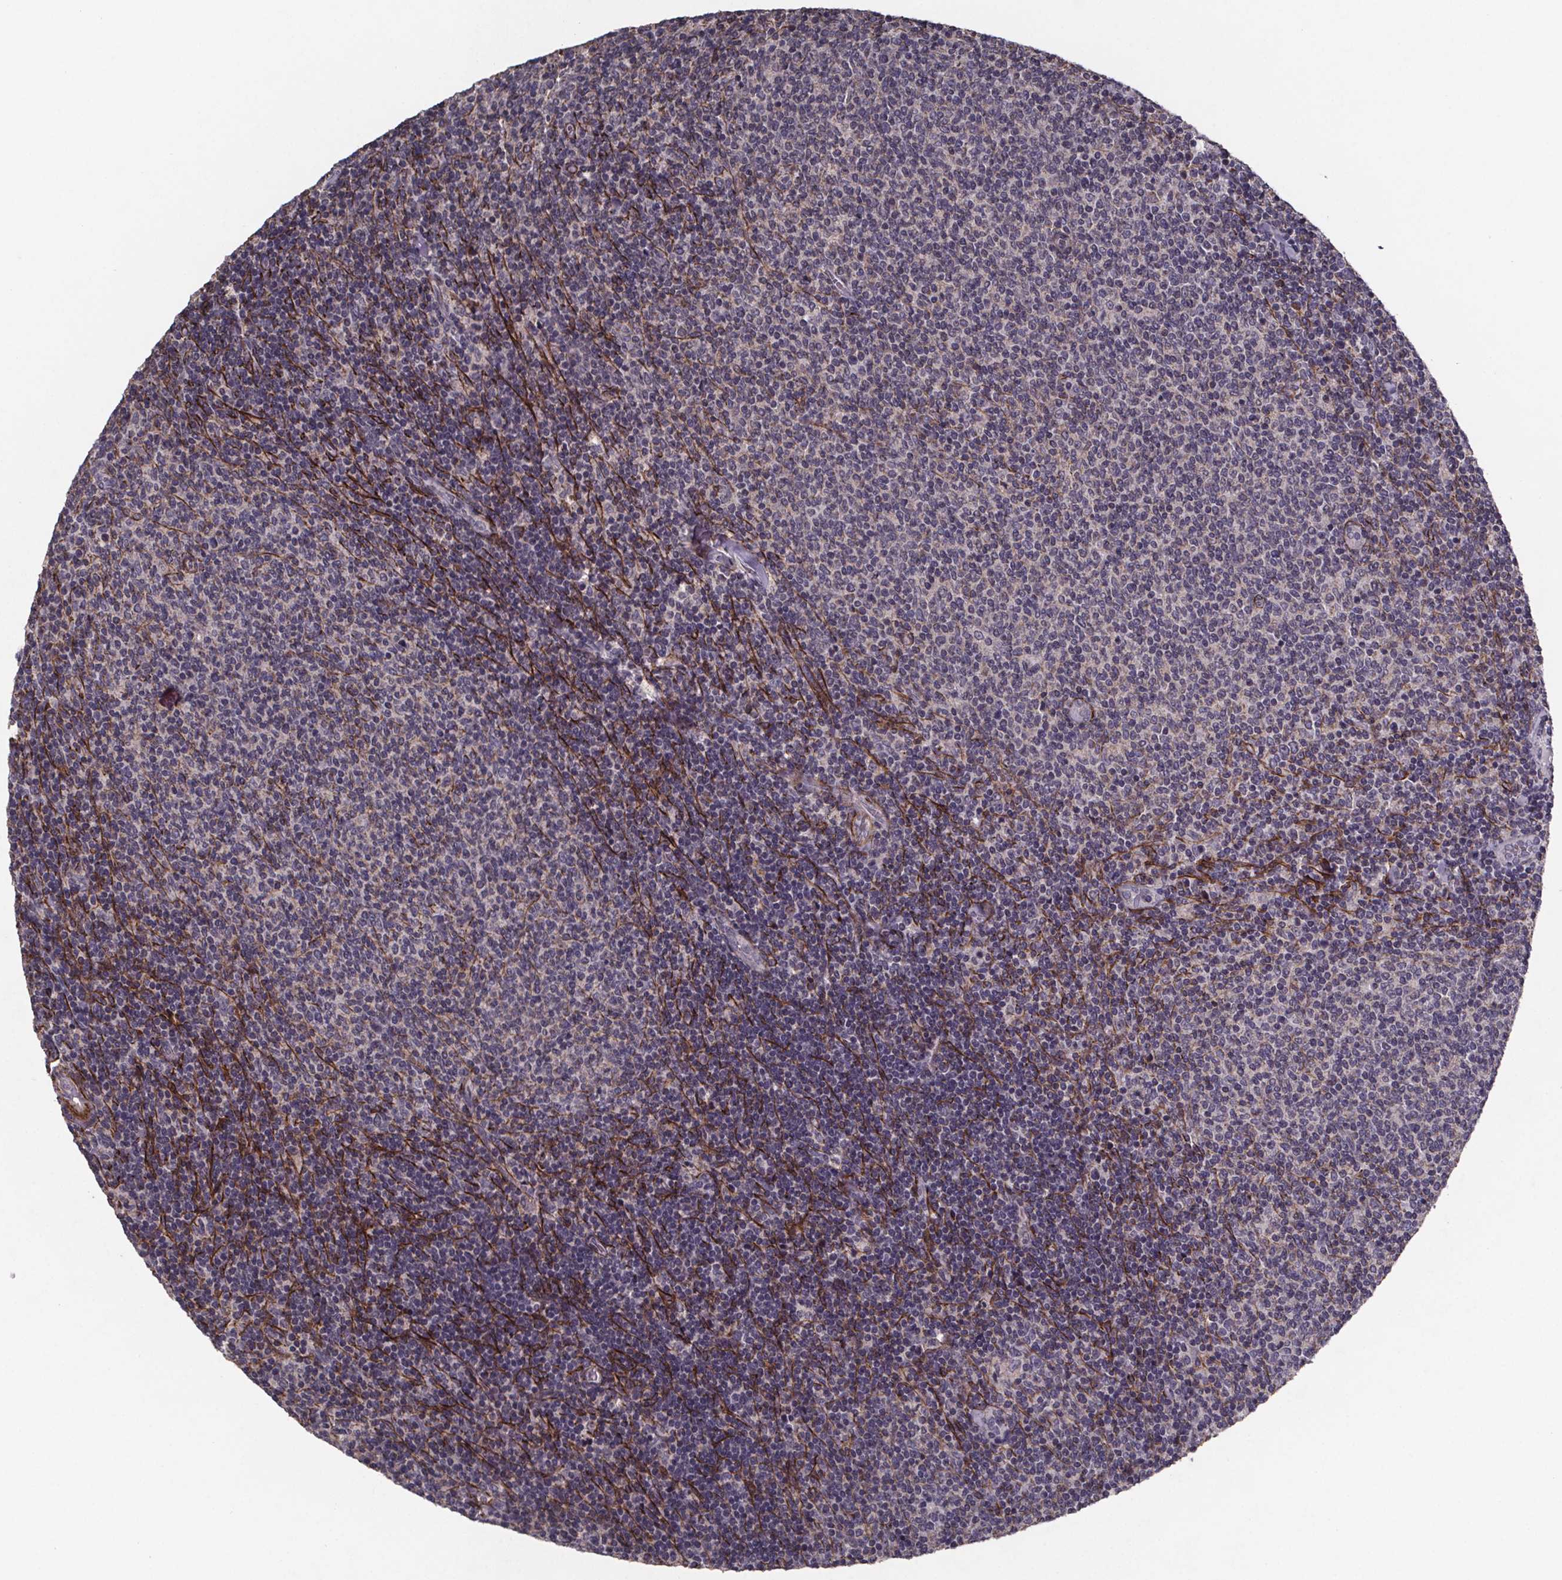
{"staining": {"intensity": "negative", "quantity": "none", "location": "none"}, "tissue": "lymphoma", "cell_type": "Tumor cells", "image_type": "cancer", "snomed": [{"axis": "morphology", "description": "Malignant lymphoma, non-Hodgkin's type, Low grade"}, {"axis": "topography", "description": "Lymph node"}], "caption": "DAB immunohistochemical staining of lymphoma reveals no significant expression in tumor cells. Brightfield microscopy of immunohistochemistry (IHC) stained with DAB (3,3'-diaminobenzidine) (brown) and hematoxylin (blue), captured at high magnification.", "gene": "PALLD", "patient": {"sex": "male", "age": 52}}